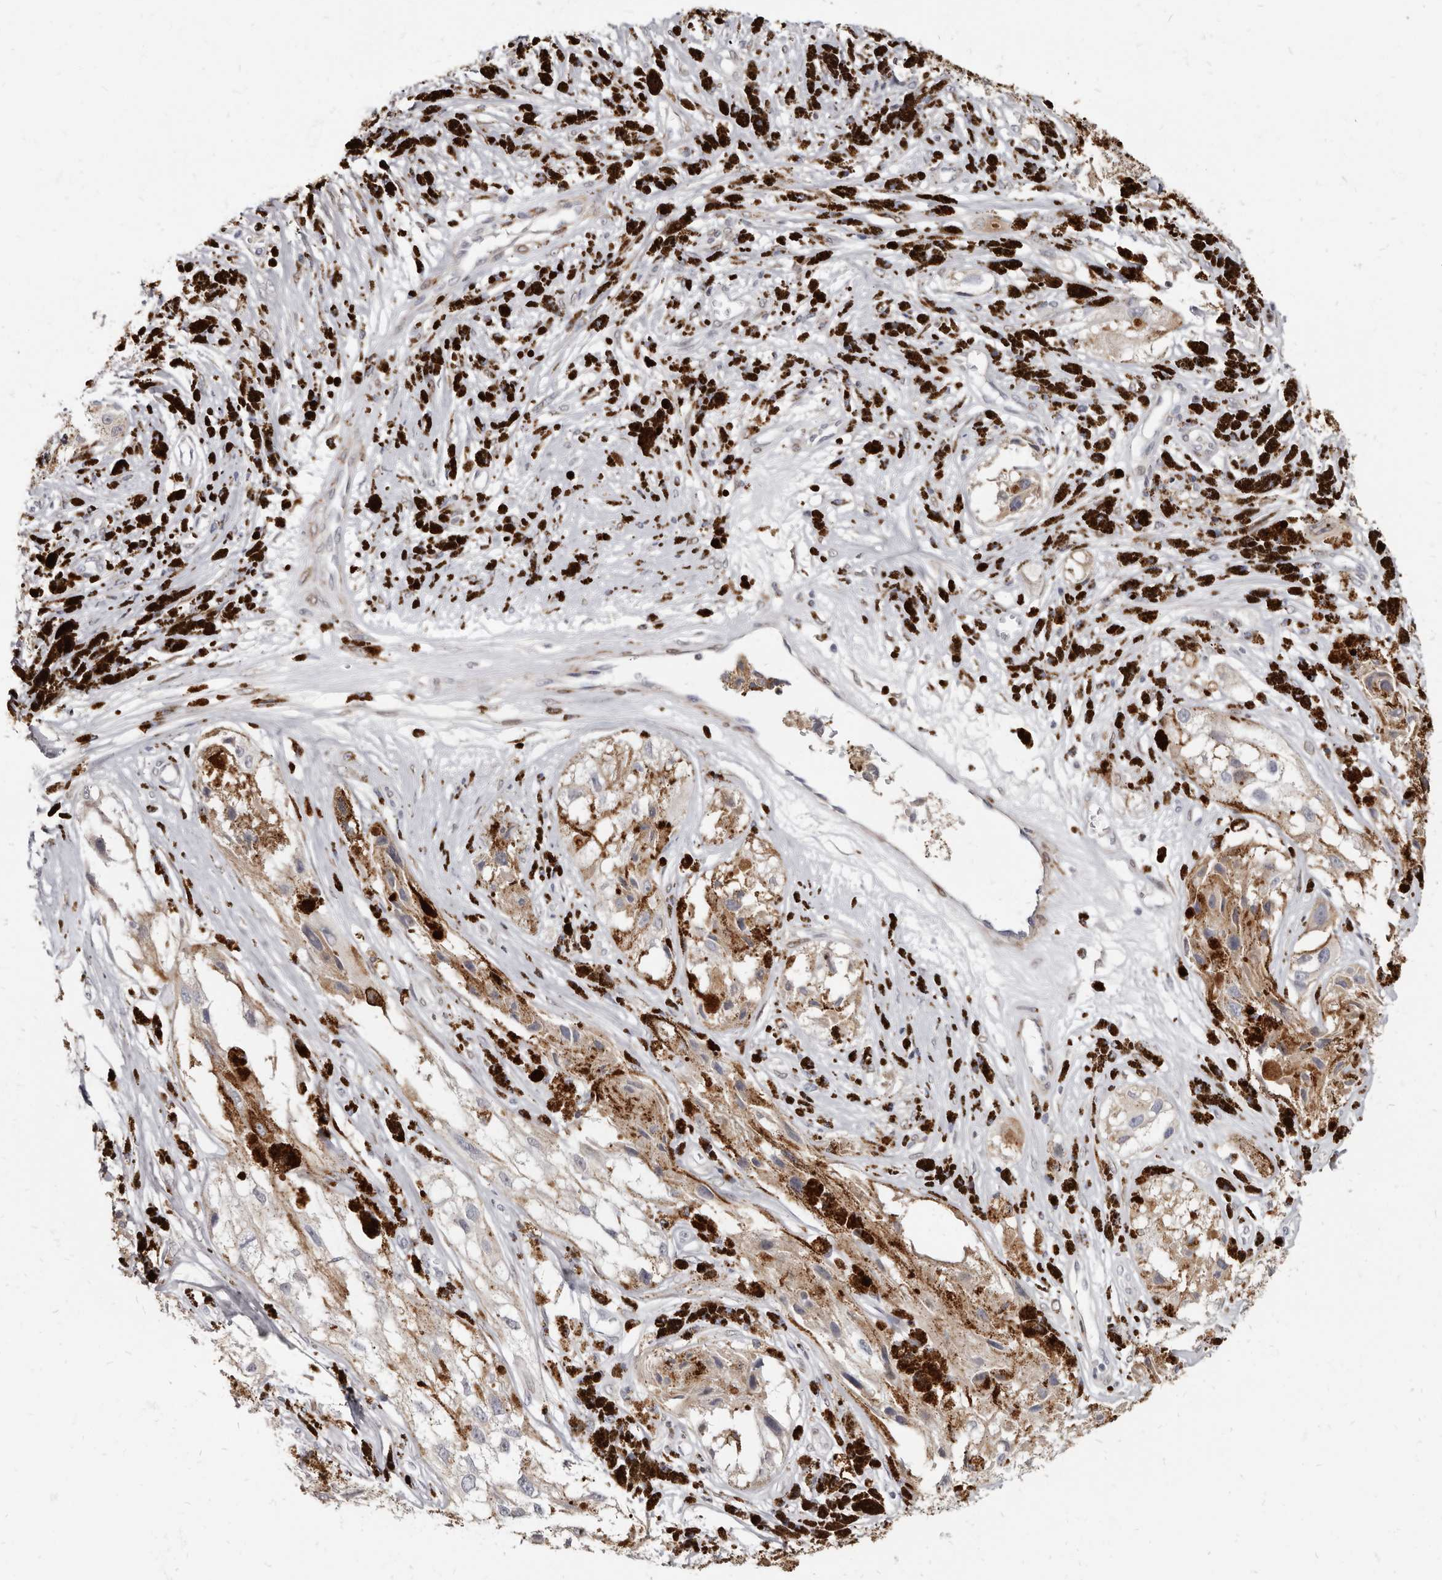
{"staining": {"intensity": "weak", "quantity": ">75%", "location": "cytoplasmic/membranous"}, "tissue": "melanoma", "cell_type": "Tumor cells", "image_type": "cancer", "snomed": [{"axis": "morphology", "description": "Malignant melanoma, NOS"}, {"axis": "topography", "description": "Skin"}], "caption": "Immunohistochemistry (IHC) histopathology image of melanoma stained for a protein (brown), which demonstrates low levels of weak cytoplasmic/membranous positivity in approximately >75% of tumor cells.", "gene": "MRGPRF", "patient": {"sex": "male", "age": 88}}